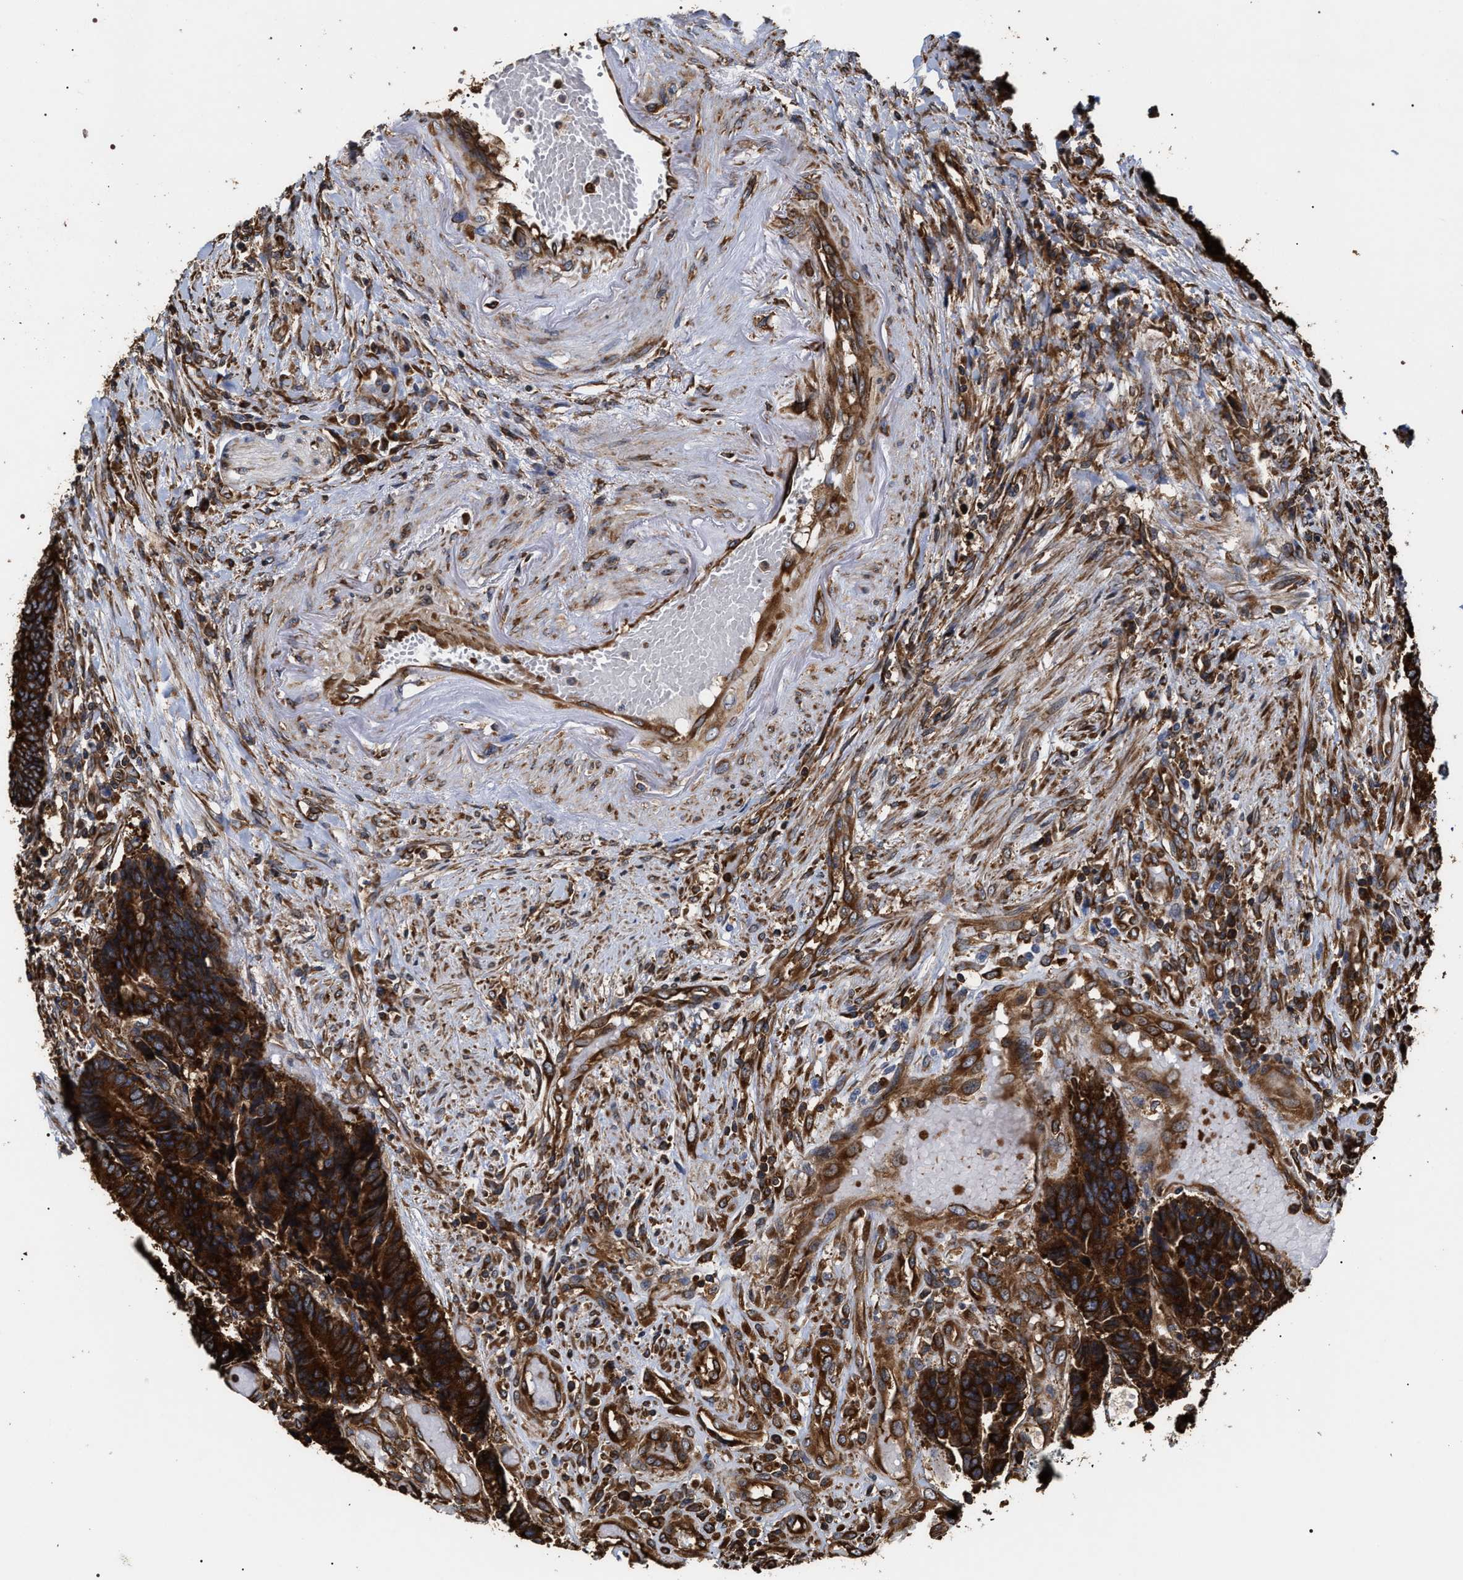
{"staining": {"intensity": "strong", "quantity": ">75%", "location": "cytoplasmic/membranous"}, "tissue": "colorectal cancer", "cell_type": "Tumor cells", "image_type": "cancer", "snomed": [{"axis": "morphology", "description": "Adenocarcinoma, NOS"}, {"axis": "topography", "description": "Rectum"}], "caption": "Human colorectal cancer (adenocarcinoma) stained with a protein marker demonstrates strong staining in tumor cells.", "gene": "SERBP1", "patient": {"sex": "male", "age": 84}}